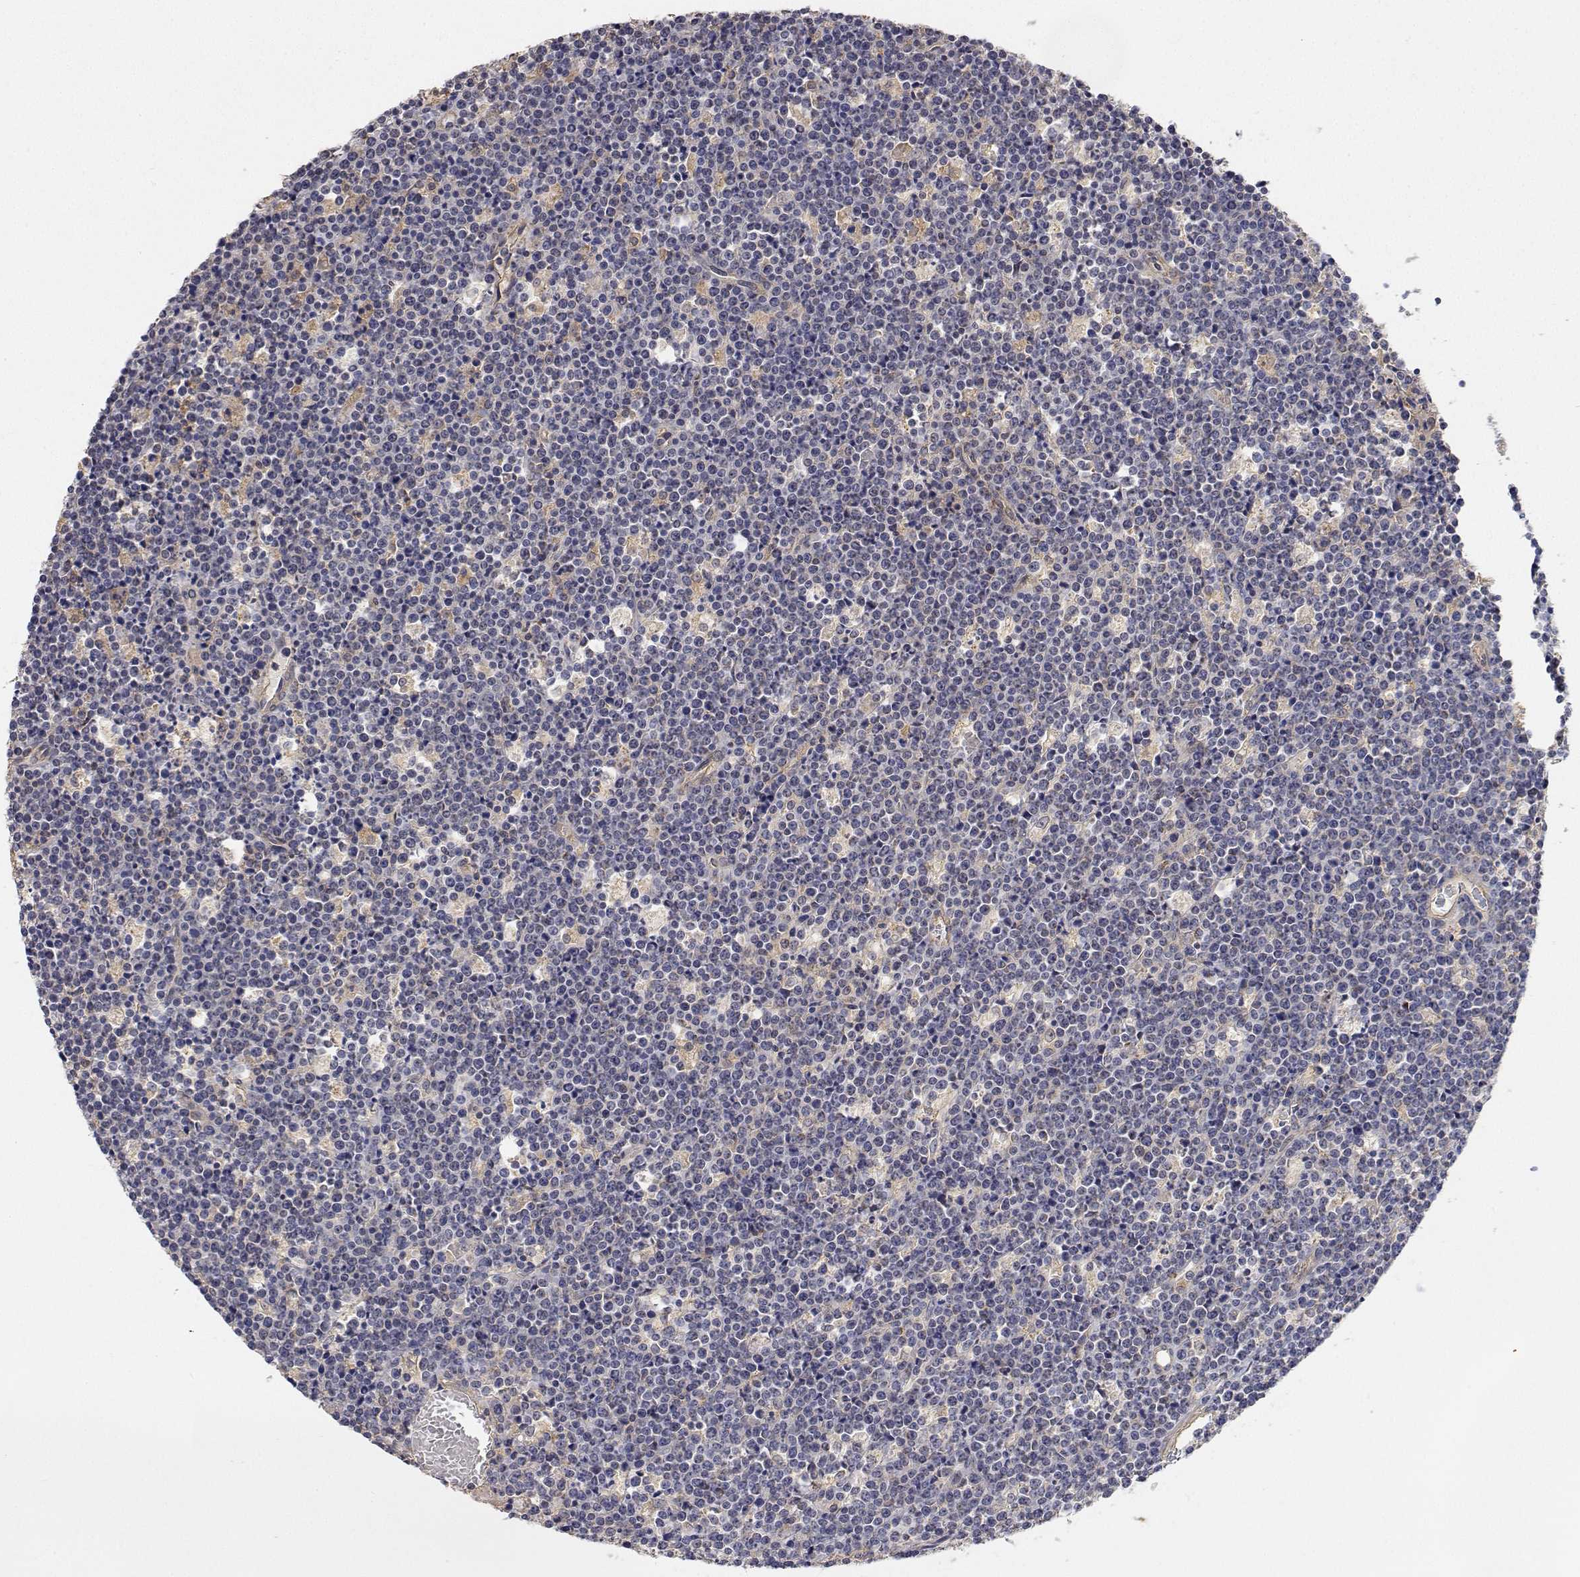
{"staining": {"intensity": "negative", "quantity": "none", "location": "none"}, "tissue": "lymphoma", "cell_type": "Tumor cells", "image_type": "cancer", "snomed": [{"axis": "morphology", "description": "Malignant lymphoma, non-Hodgkin's type, High grade"}, {"axis": "topography", "description": "Ovary"}], "caption": "A histopathology image of malignant lymphoma, non-Hodgkin's type (high-grade) stained for a protein demonstrates no brown staining in tumor cells.", "gene": "LONRF3", "patient": {"sex": "female", "age": 56}}